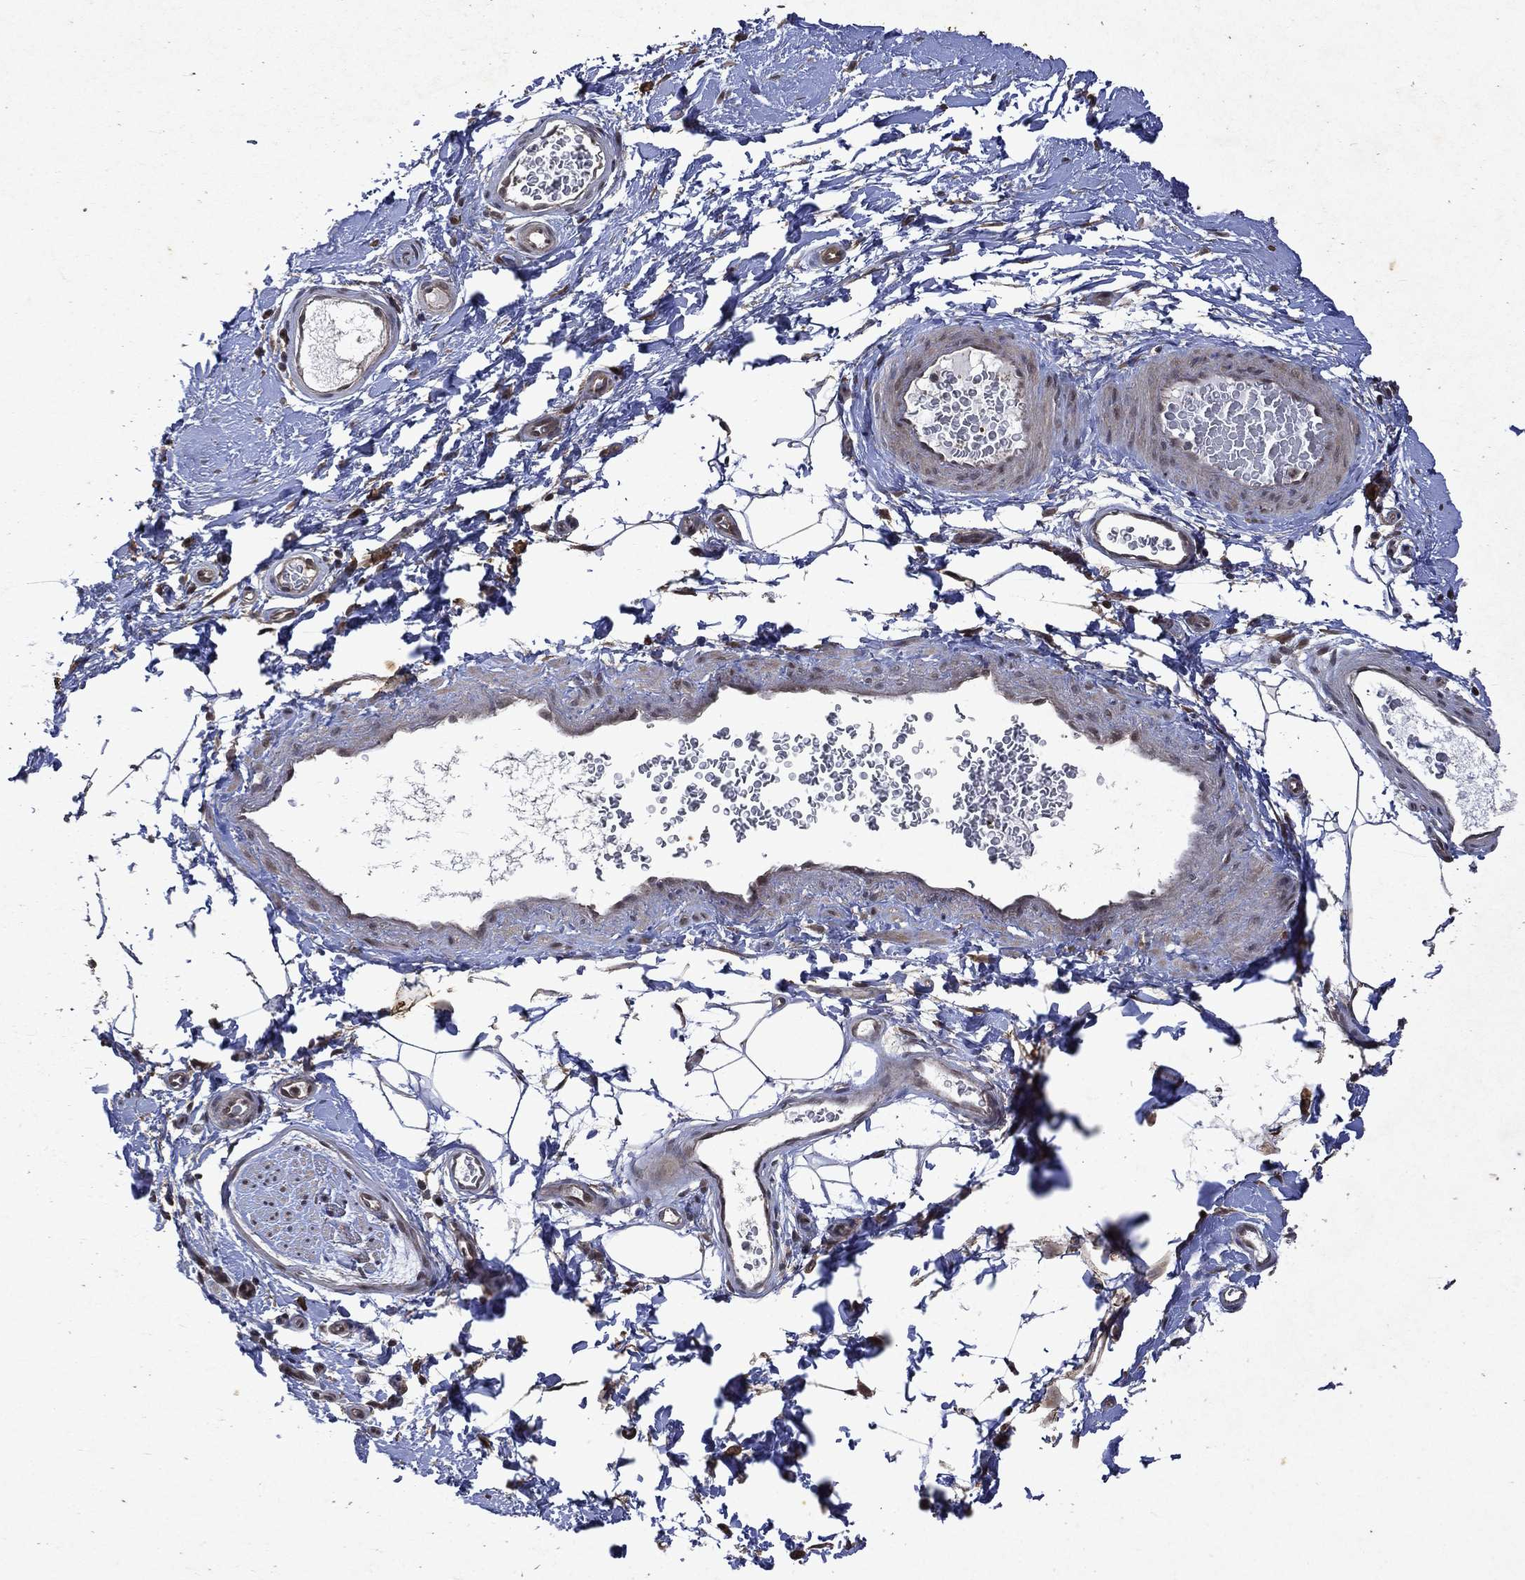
{"staining": {"intensity": "negative", "quantity": "none", "location": "none"}, "tissue": "adipose tissue", "cell_type": "Adipocytes", "image_type": "normal", "snomed": [{"axis": "morphology", "description": "Normal tissue, NOS"}, {"axis": "topography", "description": "Soft tissue"}, {"axis": "topography", "description": "Vascular tissue"}], "caption": "Adipocytes are negative for brown protein staining in unremarkable adipose tissue. The staining was performed using DAB (3,3'-diaminobenzidine) to visualize the protein expression in brown, while the nuclei were stained in blue with hematoxylin (Magnification: 20x).", "gene": "MTAP", "patient": {"sex": "male", "age": 41}}